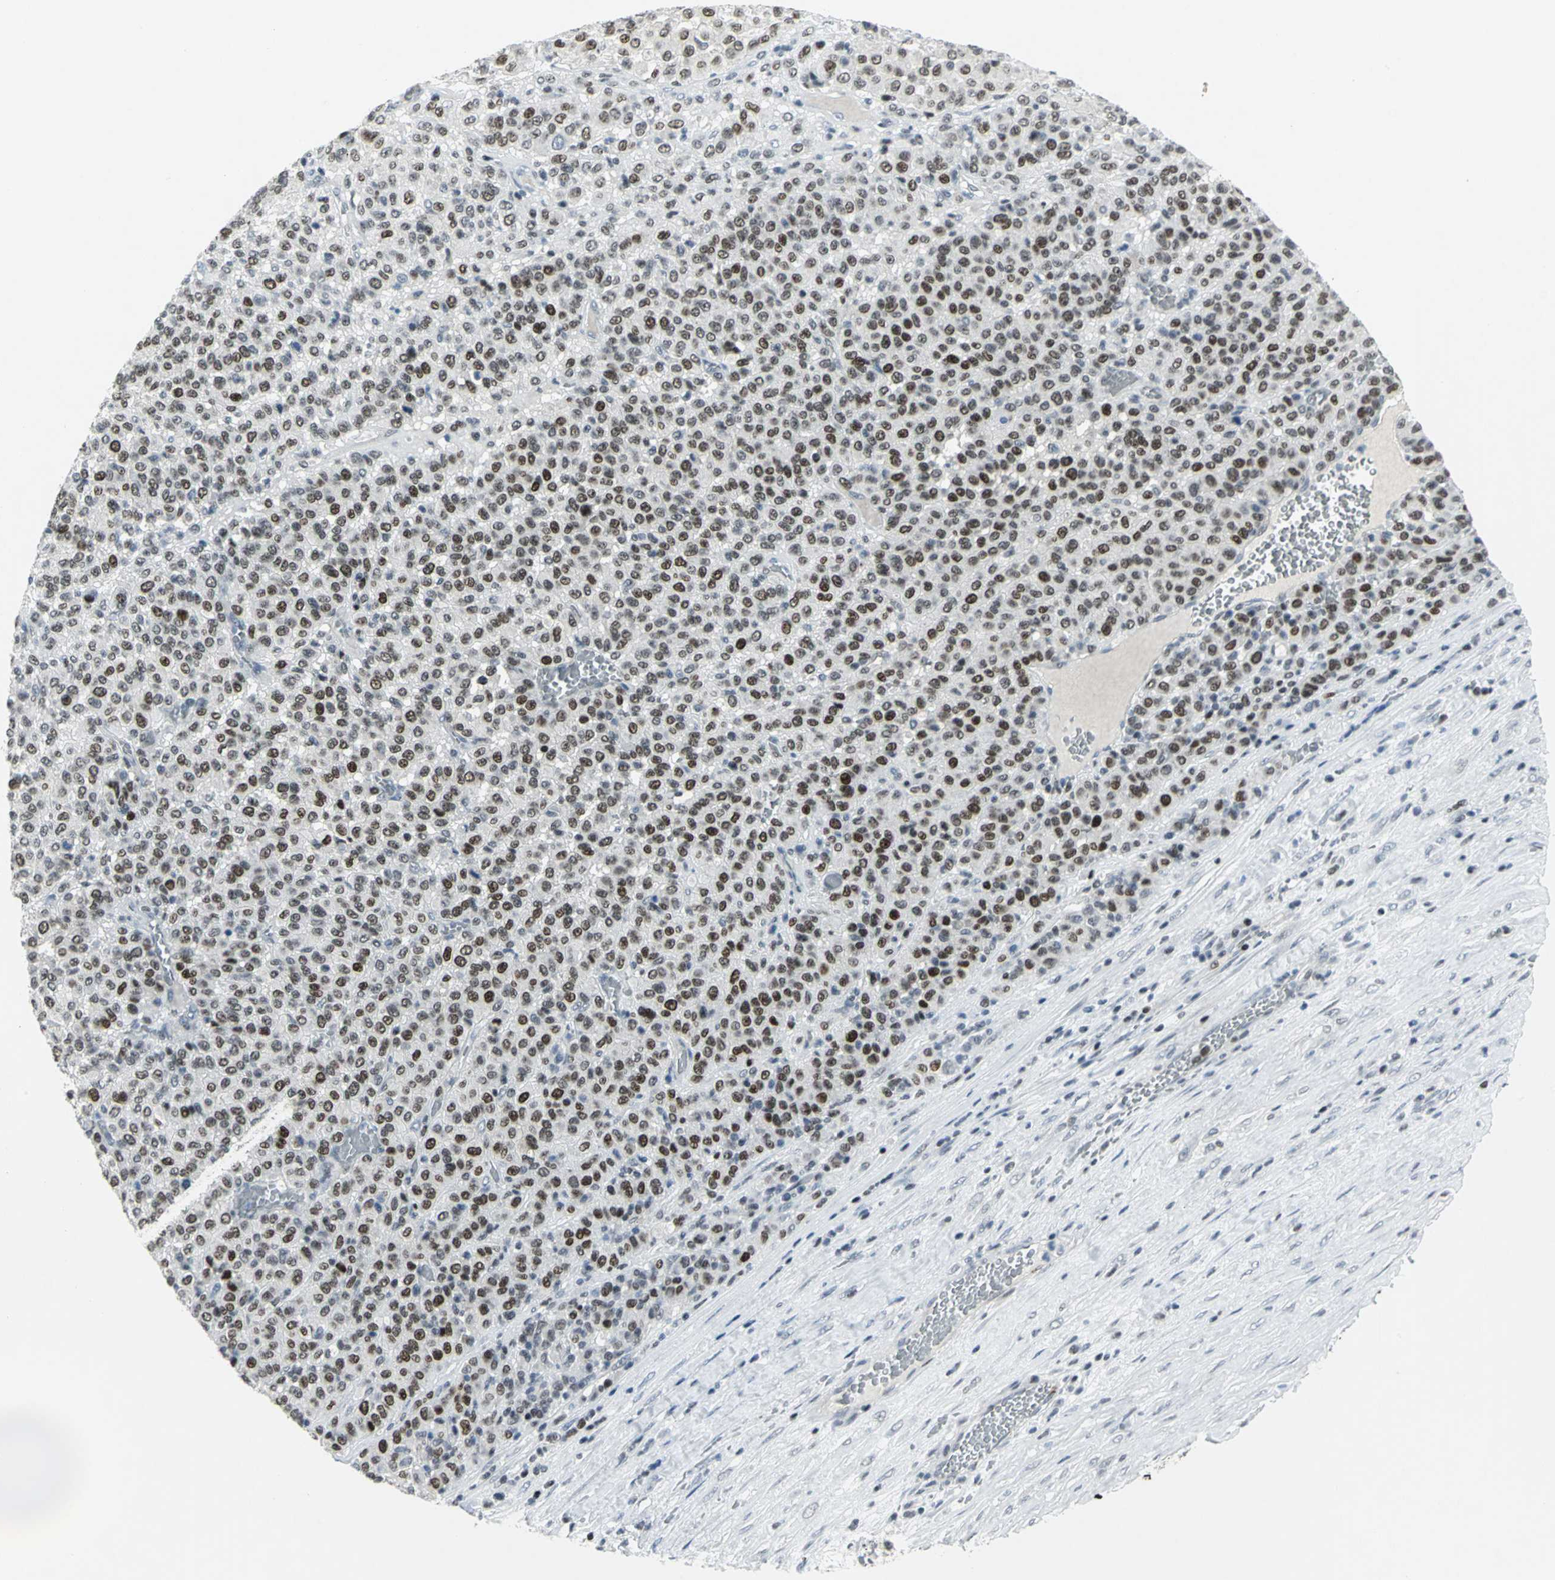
{"staining": {"intensity": "moderate", "quantity": "25%-75%", "location": "nuclear"}, "tissue": "melanoma", "cell_type": "Tumor cells", "image_type": "cancer", "snomed": [{"axis": "morphology", "description": "Malignant melanoma, Metastatic site"}, {"axis": "topography", "description": "Pancreas"}], "caption": "Protein positivity by IHC displays moderate nuclear staining in about 25%-75% of tumor cells in malignant melanoma (metastatic site). (Brightfield microscopy of DAB IHC at high magnification).", "gene": "RPA1", "patient": {"sex": "female", "age": 30}}